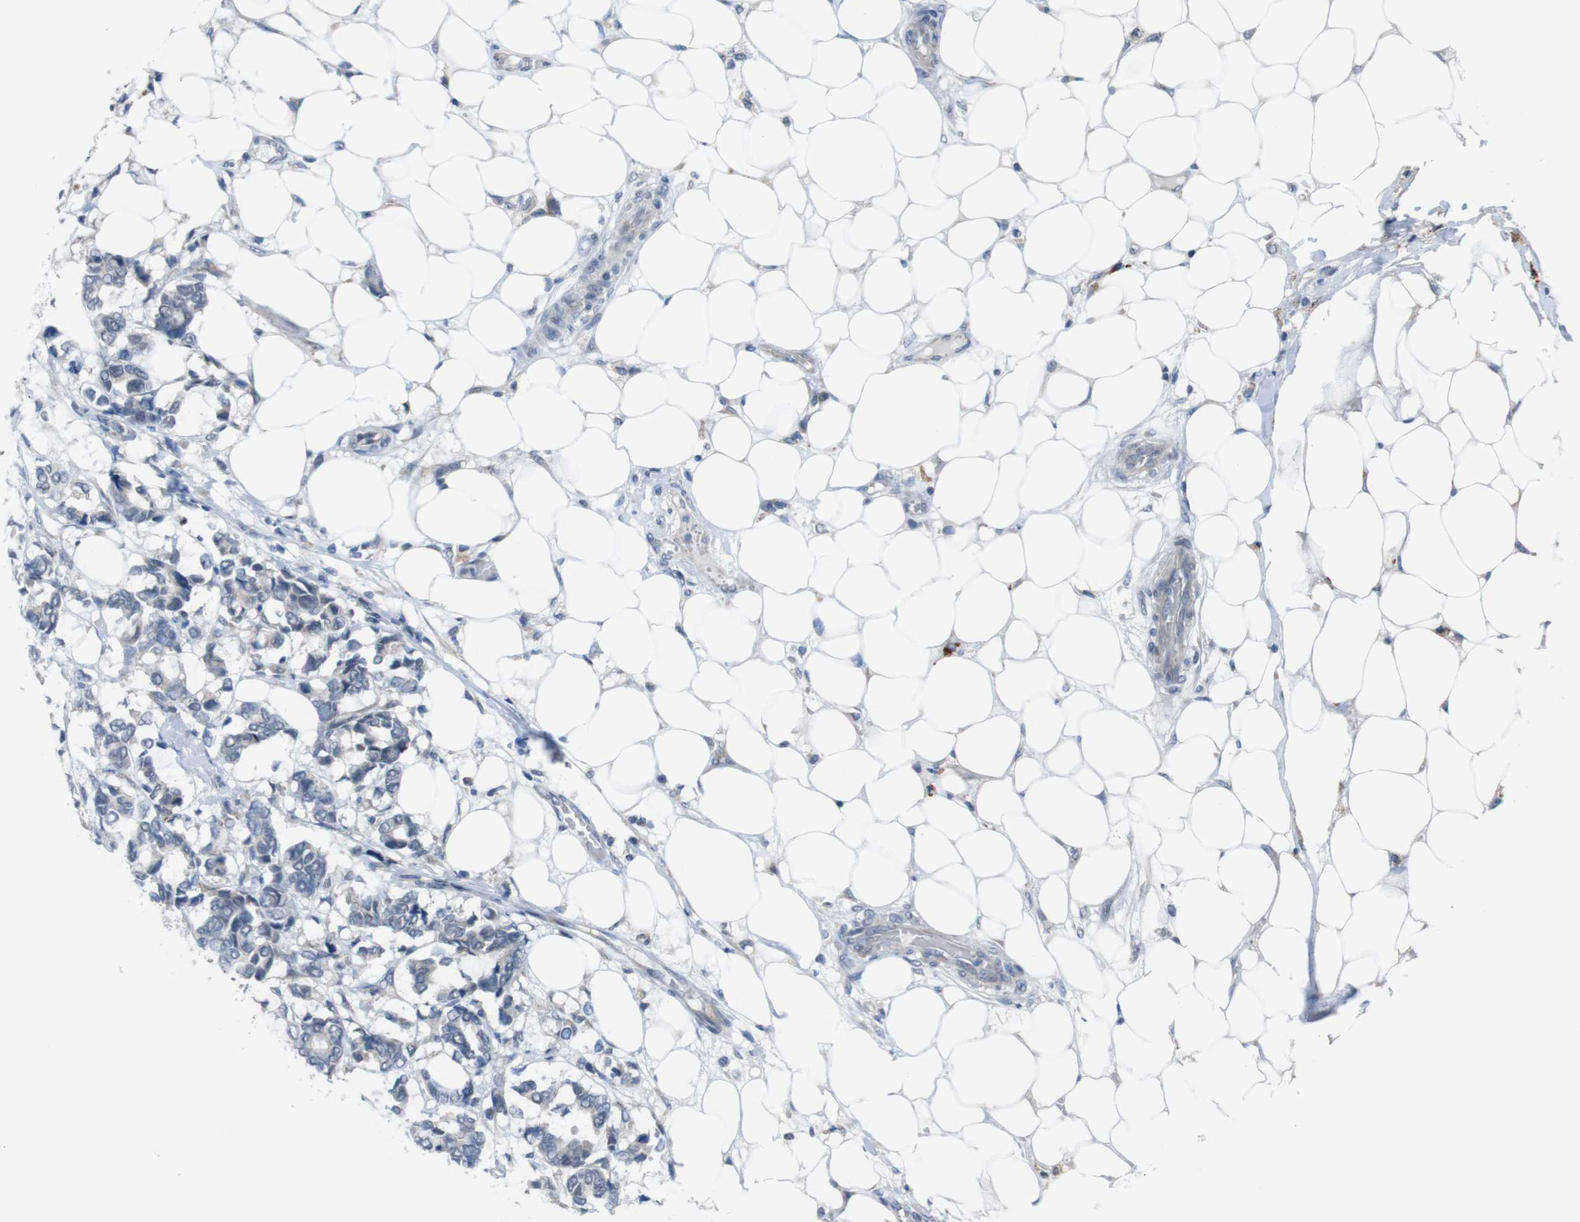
{"staining": {"intensity": "negative", "quantity": "none", "location": "none"}, "tissue": "breast cancer", "cell_type": "Tumor cells", "image_type": "cancer", "snomed": [{"axis": "morphology", "description": "Duct carcinoma"}, {"axis": "topography", "description": "Breast"}], "caption": "This is an immunohistochemistry image of breast cancer. There is no staining in tumor cells.", "gene": "CDH22", "patient": {"sex": "female", "age": 87}}